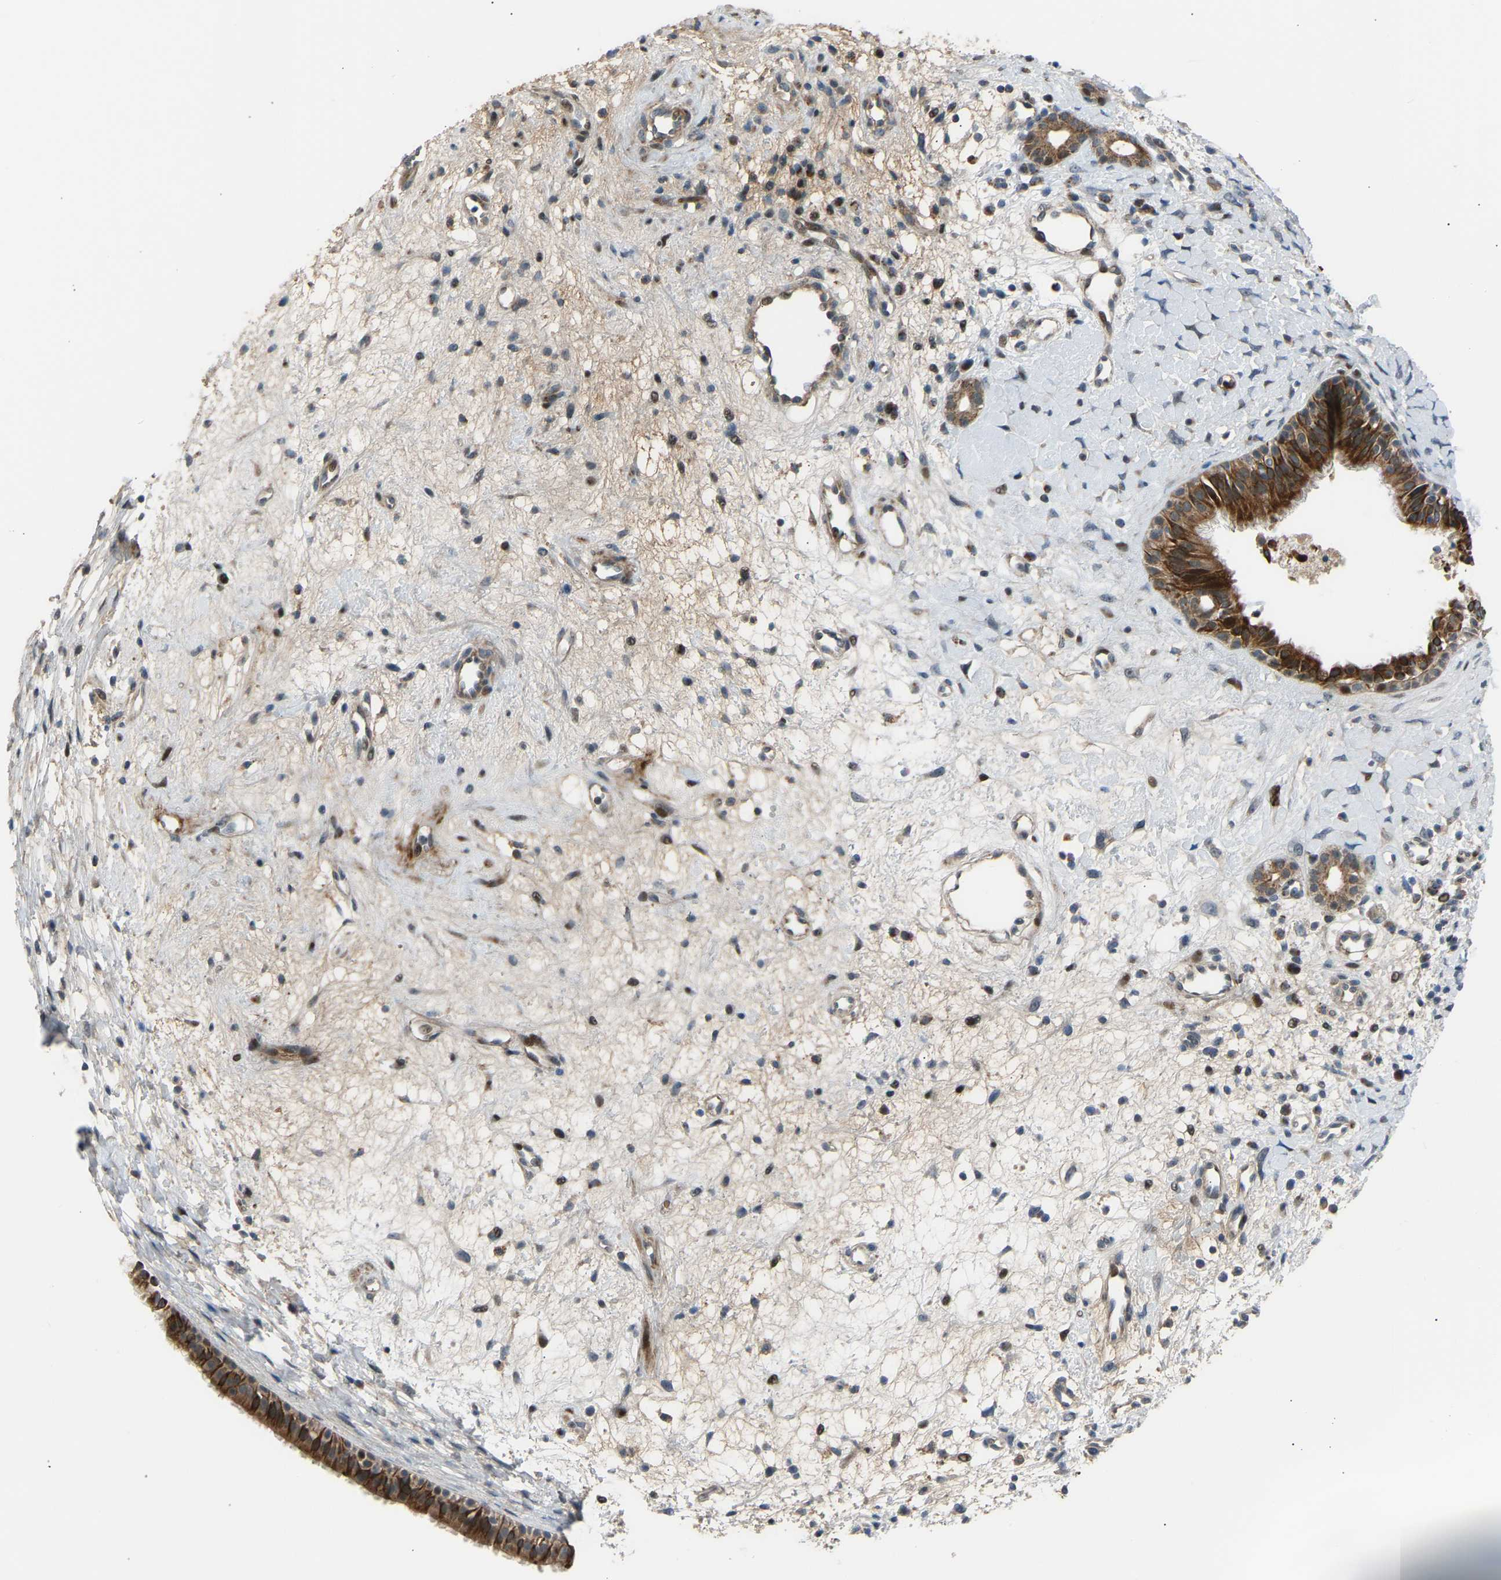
{"staining": {"intensity": "strong", "quantity": ">75%", "location": "cytoplasmic/membranous,nuclear"}, "tissue": "nasopharynx", "cell_type": "Respiratory epithelial cells", "image_type": "normal", "snomed": [{"axis": "morphology", "description": "Normal tissue, NOS"}, {"axis": "topography", "description": "Nasopharynx"}], "caption": "IHC of unremarkable nasopharynx demonstrates high levels of strong cytoplasmic/membranous,nuclear staining in approximately >75% of respiratory epithelial cells. (brown staining indicates protein expression, while blue staining denotes nuclei).", "gene": "VPS41", "patient": {"sex": "male", "age": 22}}